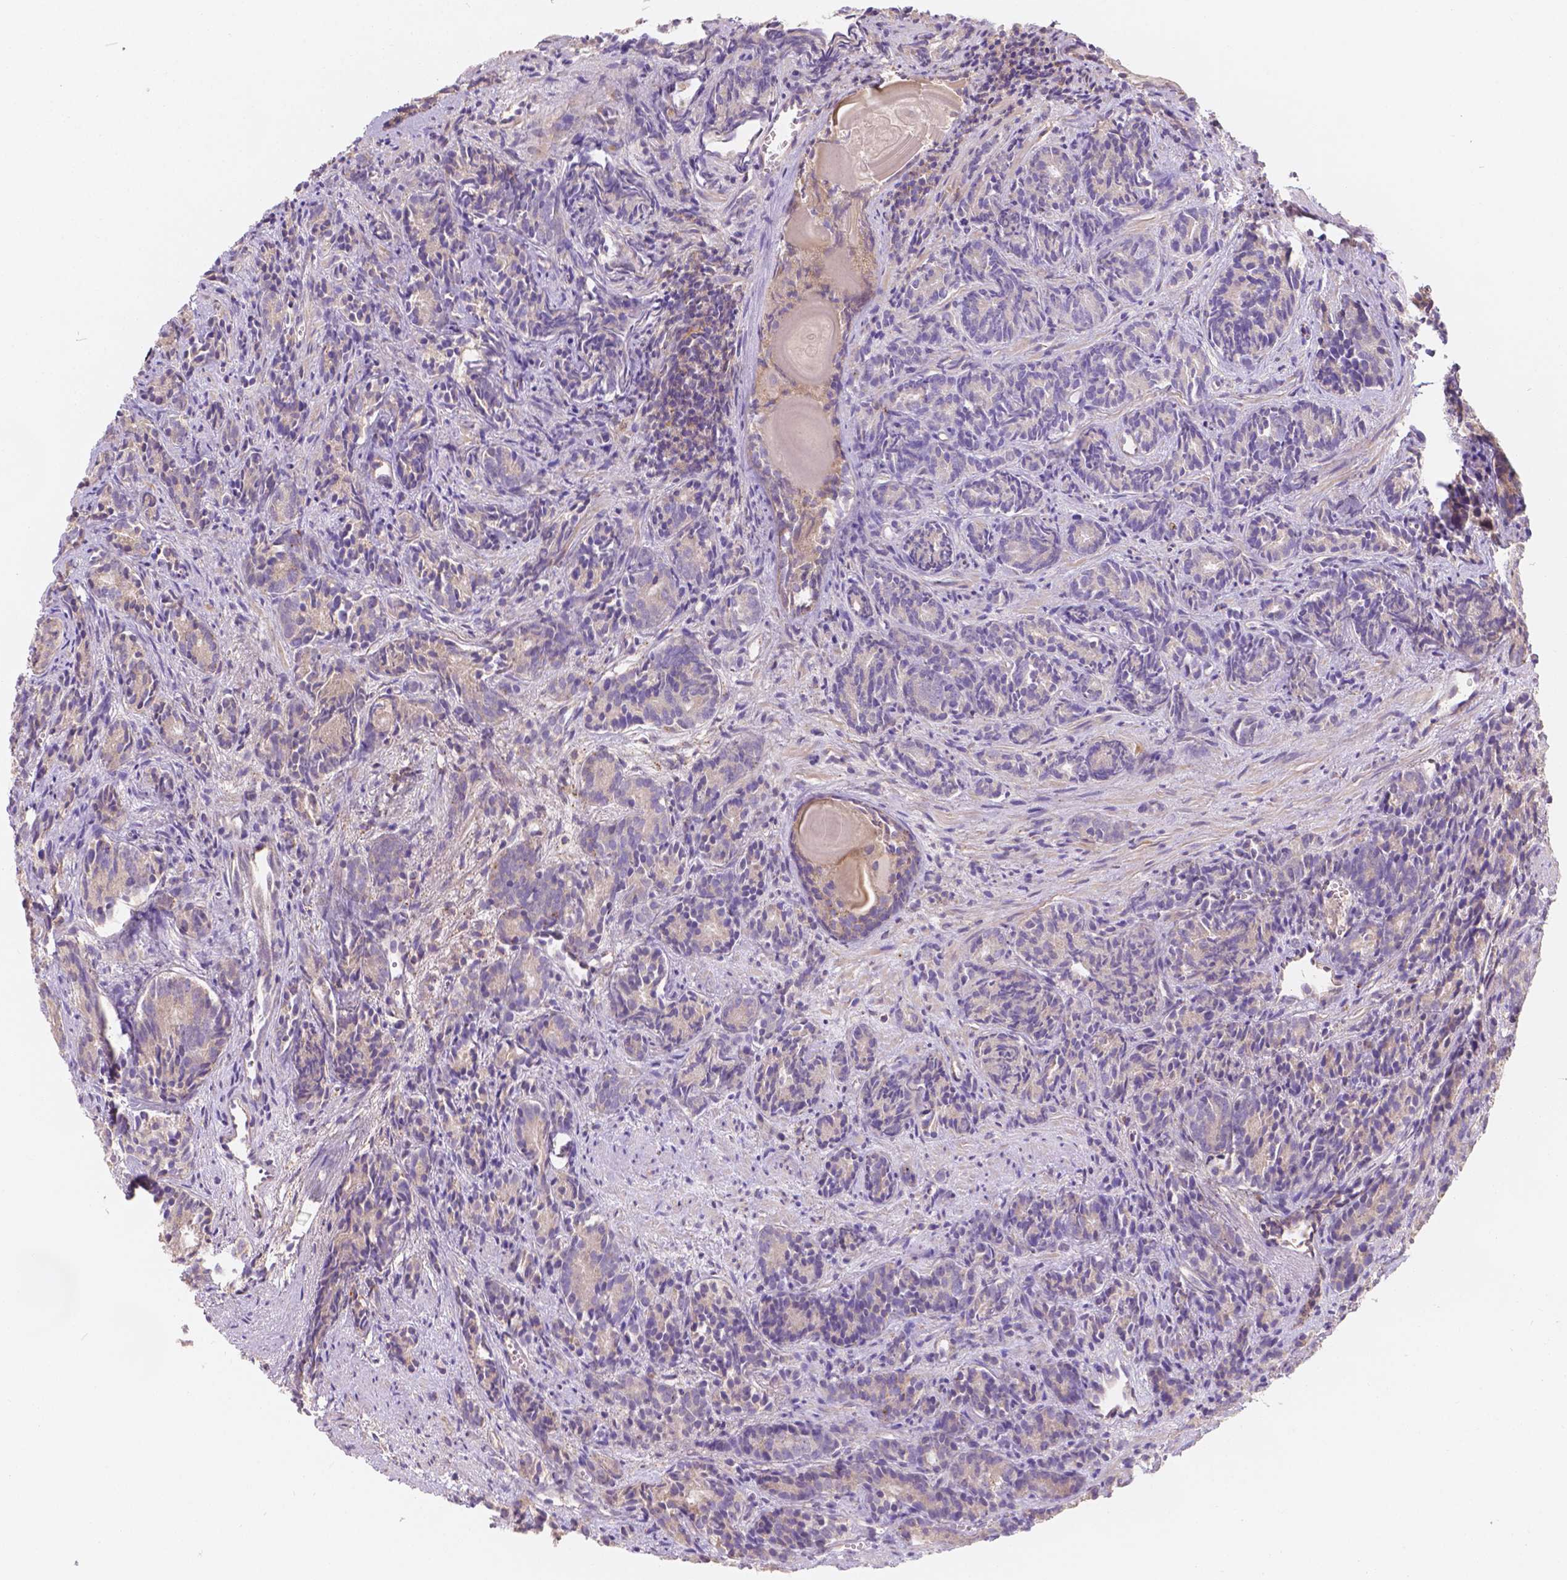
{"staining": {"intensity": "moderate", "quantity": "25%-75%", "location": "cytoplasmic/membranous"}, "tissue": "prostate cancer", "cell_type": "Tumor cells", "image_type": "cancer", "snomed": [{"axis": "morphology", "description": "Adenocarcinoma, High grade"}, {"axis": "topography", "description": "Prostate"}], "caption": "Human prostate cancer stained with a protein marker reveals moderate staining in tumor cells.", "gene": "CDK10", "patient": {"sex": "male", "age": 84}}